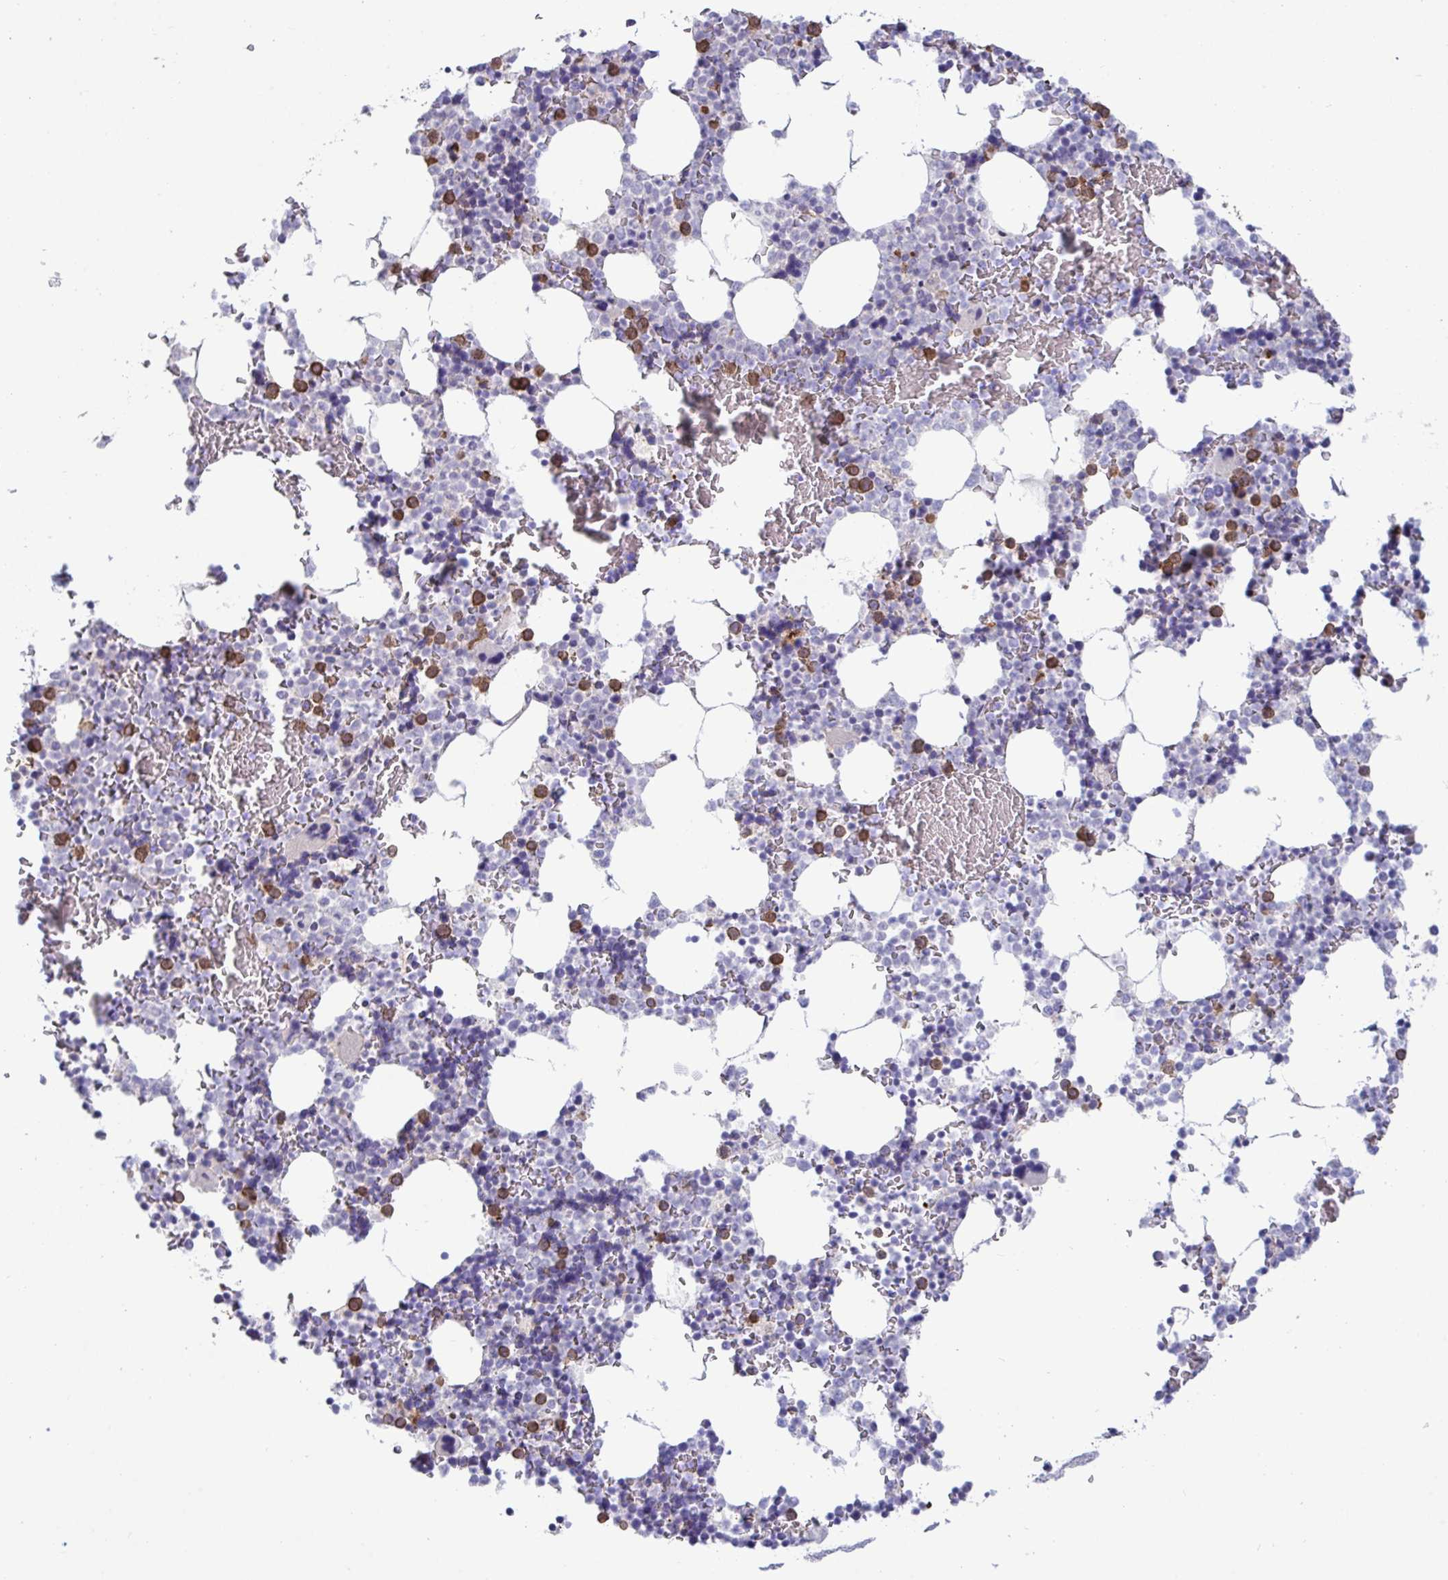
{"staining": {"intensity": "moderate", "quantity": "<25%", "location": "cytoplasmic/membranous"}, "tissue": "bone marrow", "cell_type": "Hematopoietic cells", "image_type": "normal", "snomed": [{"axis": "morphology", "description": "Normal tissue, NOS"}, {"axis": "topography", "description": "Bone marrow"}], "caption": "This micrograph exhibits unremarkable bone marrow stained with immunohistochemistry (IHC) to label a protein in brown. The cytoplasmic/membranous of hematopoietic cells show moderate positivity for the protein. Nuclei are counter-stained blue.", "gene": "TAS2R38", "patient": {"sex": "female", "age": 42}}